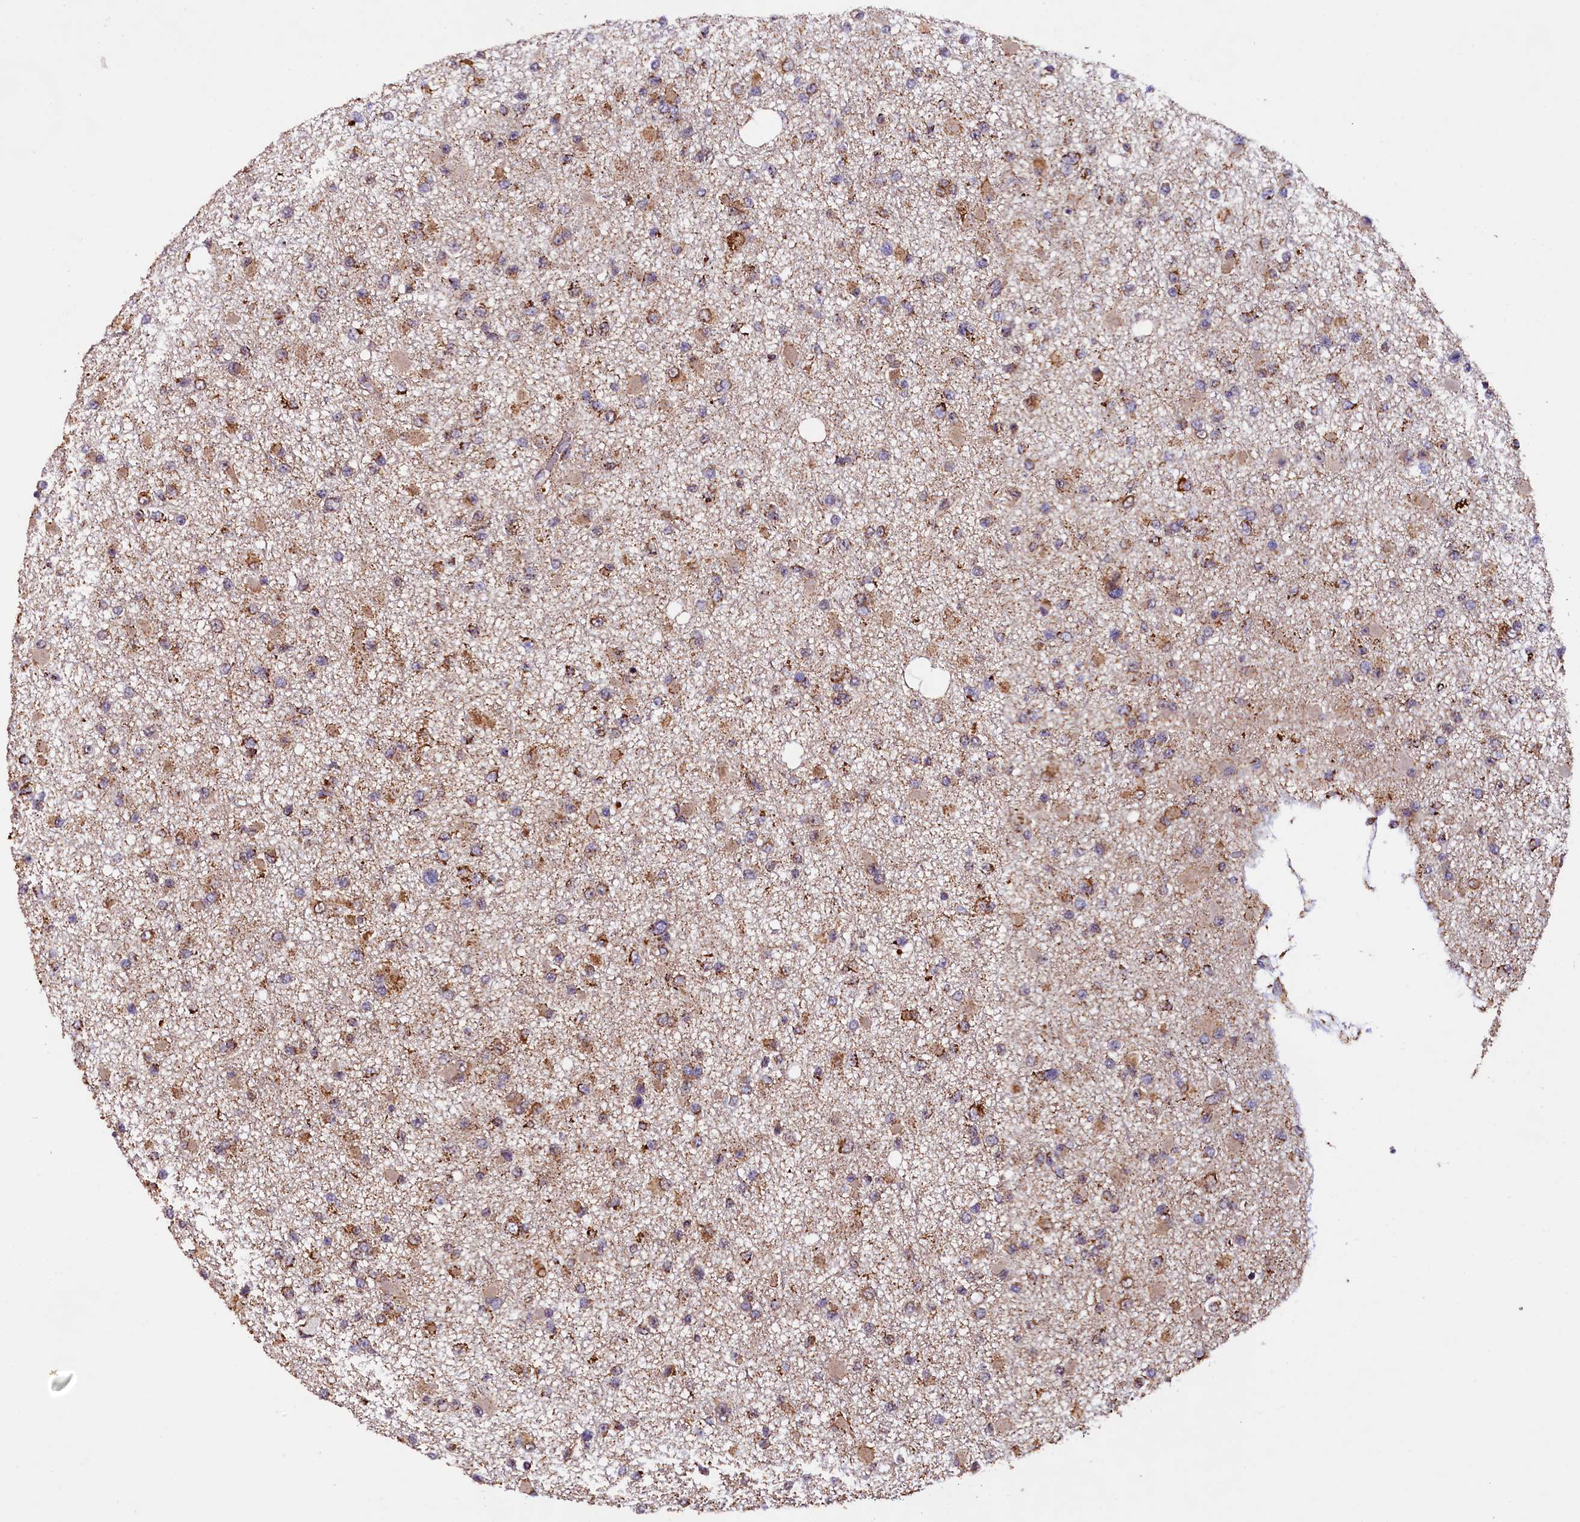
{"staining": {"intensity": "moderate", "quantity": "25%-75%", "location": "cytoplasmic/membranous"}, "tissue": "glioma", "cell_type": "Tumor cells", "image_type": "cancer", "snomed": [{"axis": "morphology", "description": "Glioma, malignant, Low grade"}, {"axis": "topography", "description": "Brain"}], "caption": "Brown immunohistochemical staining in human malignant glioma (low-grade) reveals moderate cytoplasmic/membranous expression in about 25%-75% of tumor cells. (DAB IHC with brightfield microscopy, high magnification).", "gene": "KLC2", "patient": {"sex": "female", "age": 22}}